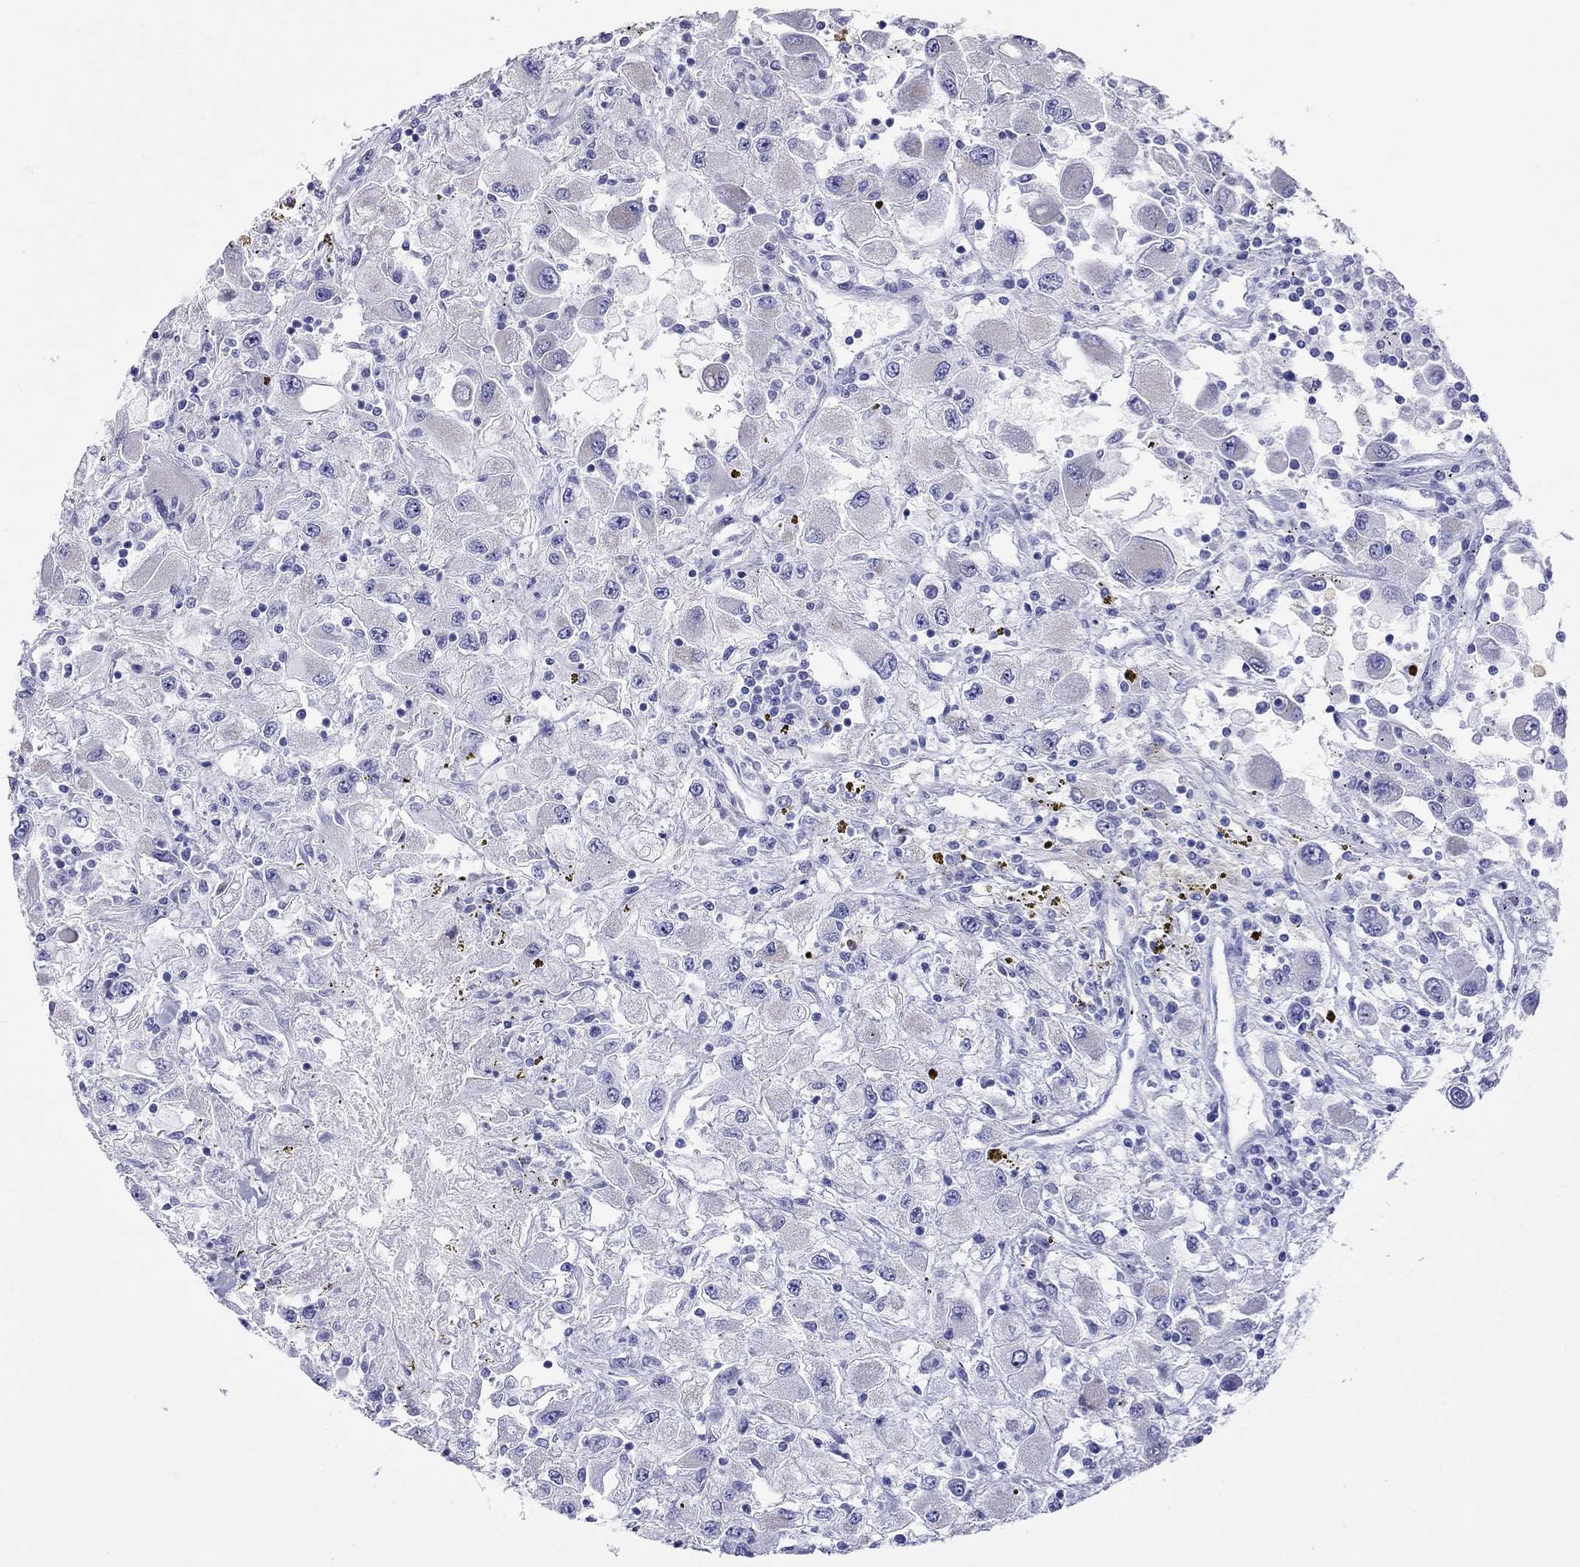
{"staining": {"intensity": "negative", "quantity": "none", "location": "none"}, "tissue": "renal cancer", "cell_type": "Tumor cells", "image_type": "cancer", "snomed": [{"axis": "morphology", "description": "Adenocarcinoma, NOS"}, {"axis": "topography", "description": "Kidney"}], "caption": "High power microscopy photomicrograph of an IHC photomicrograph of adenocarcinoma (renal), revealing no significant staining in tumor cells. The staining is performed using DAB brown chromogen with nuclei counter-stained in using hematoxylin.", "gene": "PTPRN", "patient": {"sex": "female", "age": 67}}